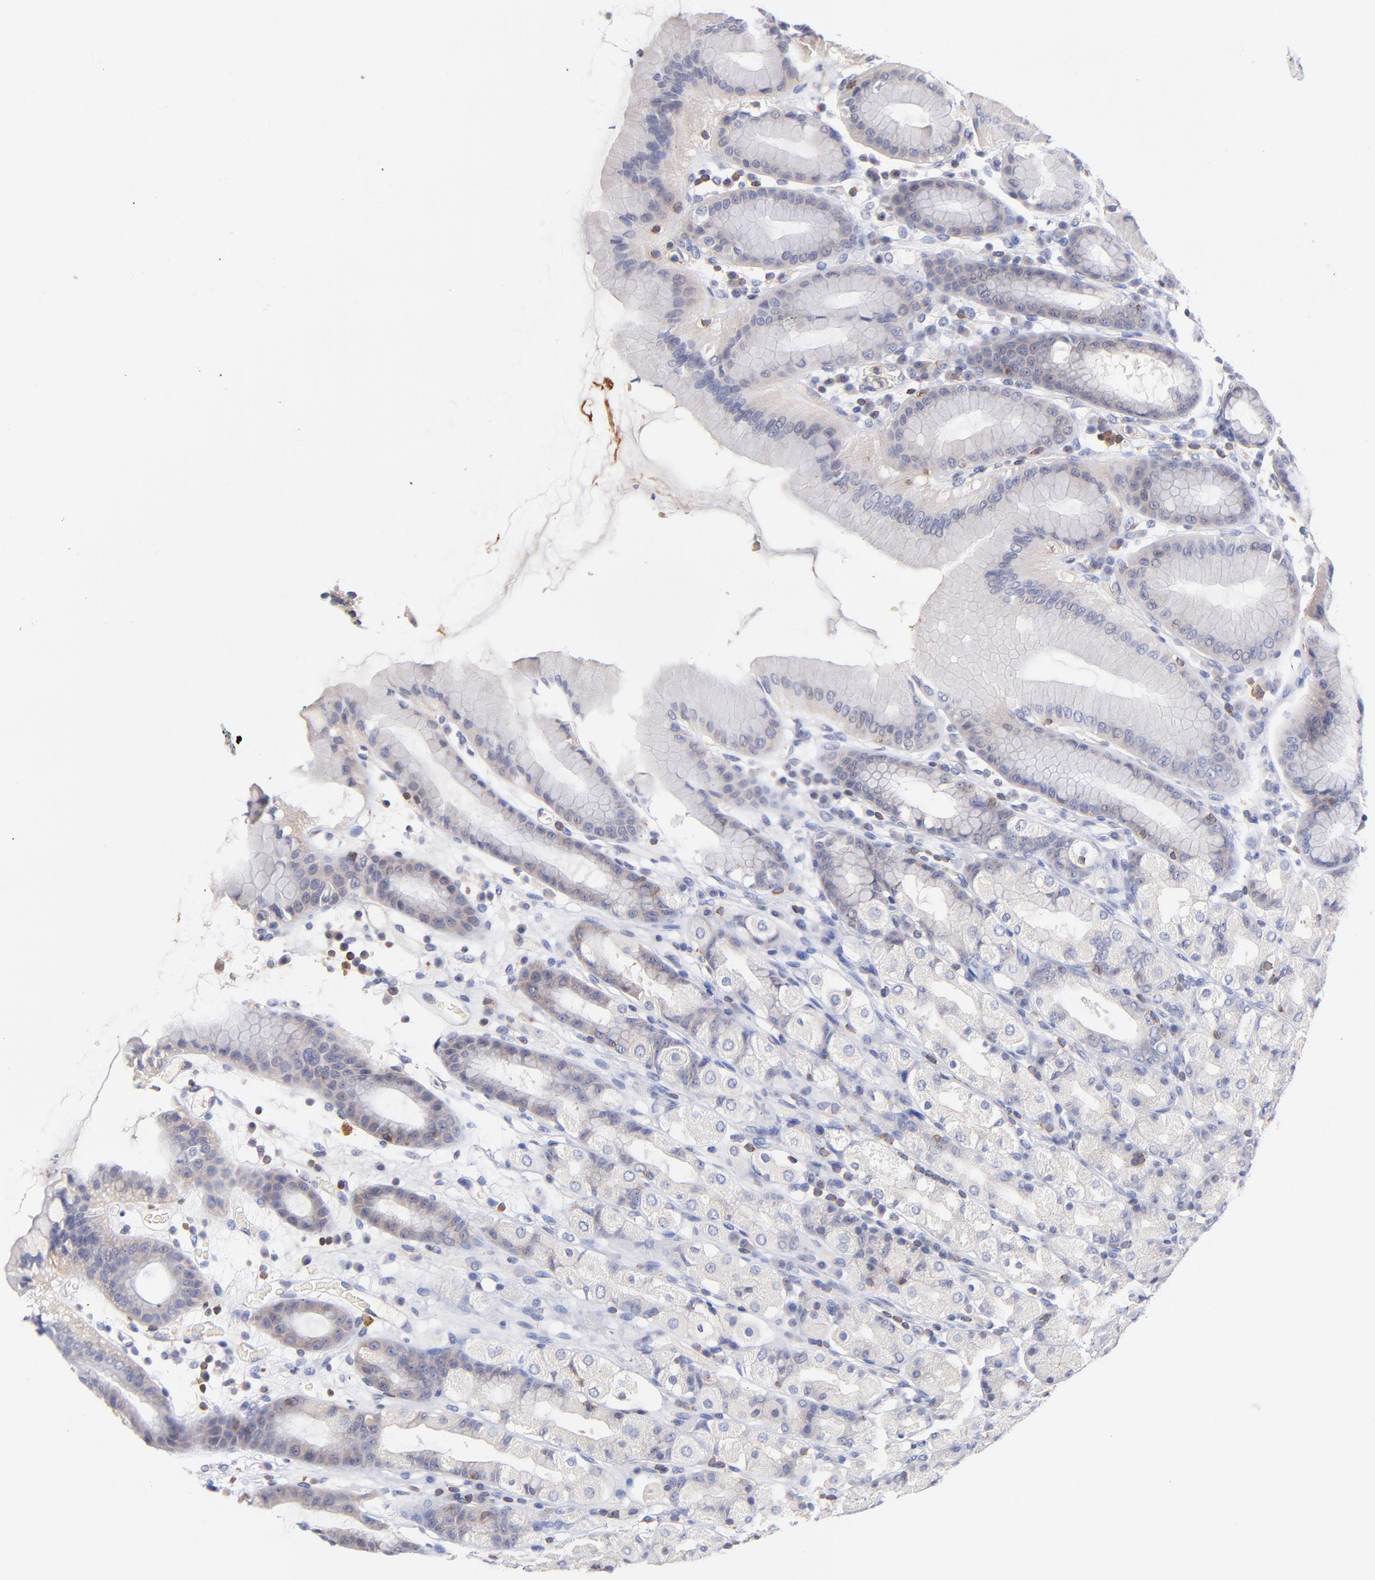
{"staining": {"intensity": "negative", "quantity": "none", "location": "none"}, "tissue": "stomach", "cell_type": "Glandular cells", "image_type": "normal", "snomed": [{"axis": "morphology", "description": "Normal tissue, NOS"}, {"axis": "topography", "description": "Stomach, upper"}], "caption": "DAB (3,3'-diaminobenzidine) immunohistochemical staining of unremarkable human stomach displays no significant positivity in glandular cells. (Brightfield microscopy of DAB (3,3'-diaminobenzidine) immunohistochemistry at high magnification).", "gene": "KREMEN2", "patient": {"sex": "male", "age": 68}}